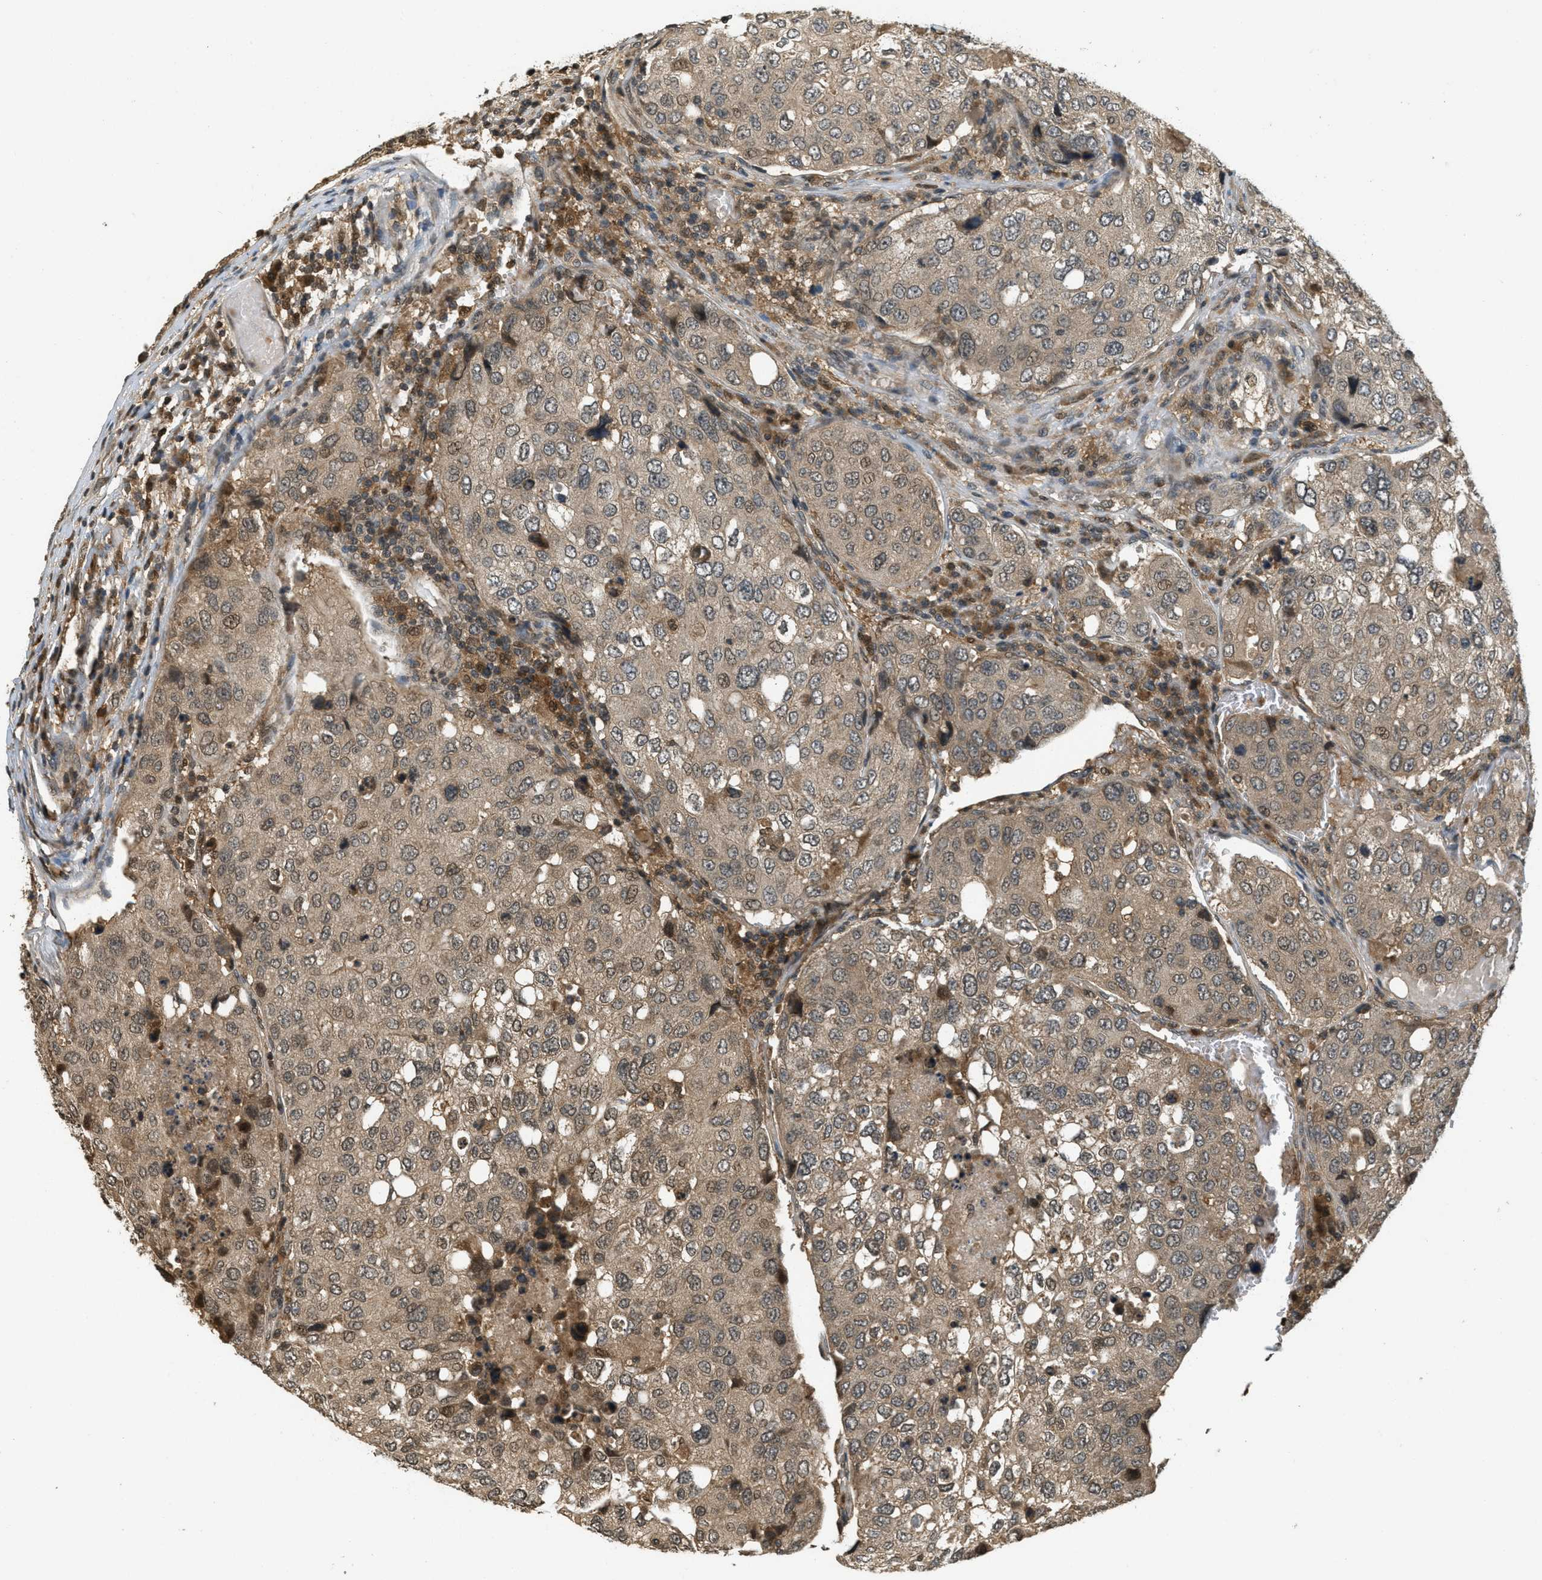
{"staining": {"intensity": "weak", "quantity": ">75%", "location": "cytoplasmic/membranous"}, "tissue": "urothelial cancer", "cell_type": "Tumor cells", "image_type": "cancer", "snomed": [{"axis": "morphology", "description": "Urothelial carcinoma, High grade"}, {"axis": "topography", "description": "Lymph node"}, {"axis": "topography", "description": "Urinary bladder"}], "caption": "Urothelial cancer tissue displays weak cytoplasmic/membranous staining in approximately >75% of tumor cells, visualized by immunohistochemistry.", "gene": "ATG7", "patient": {"sex": "male", "age": 51}}